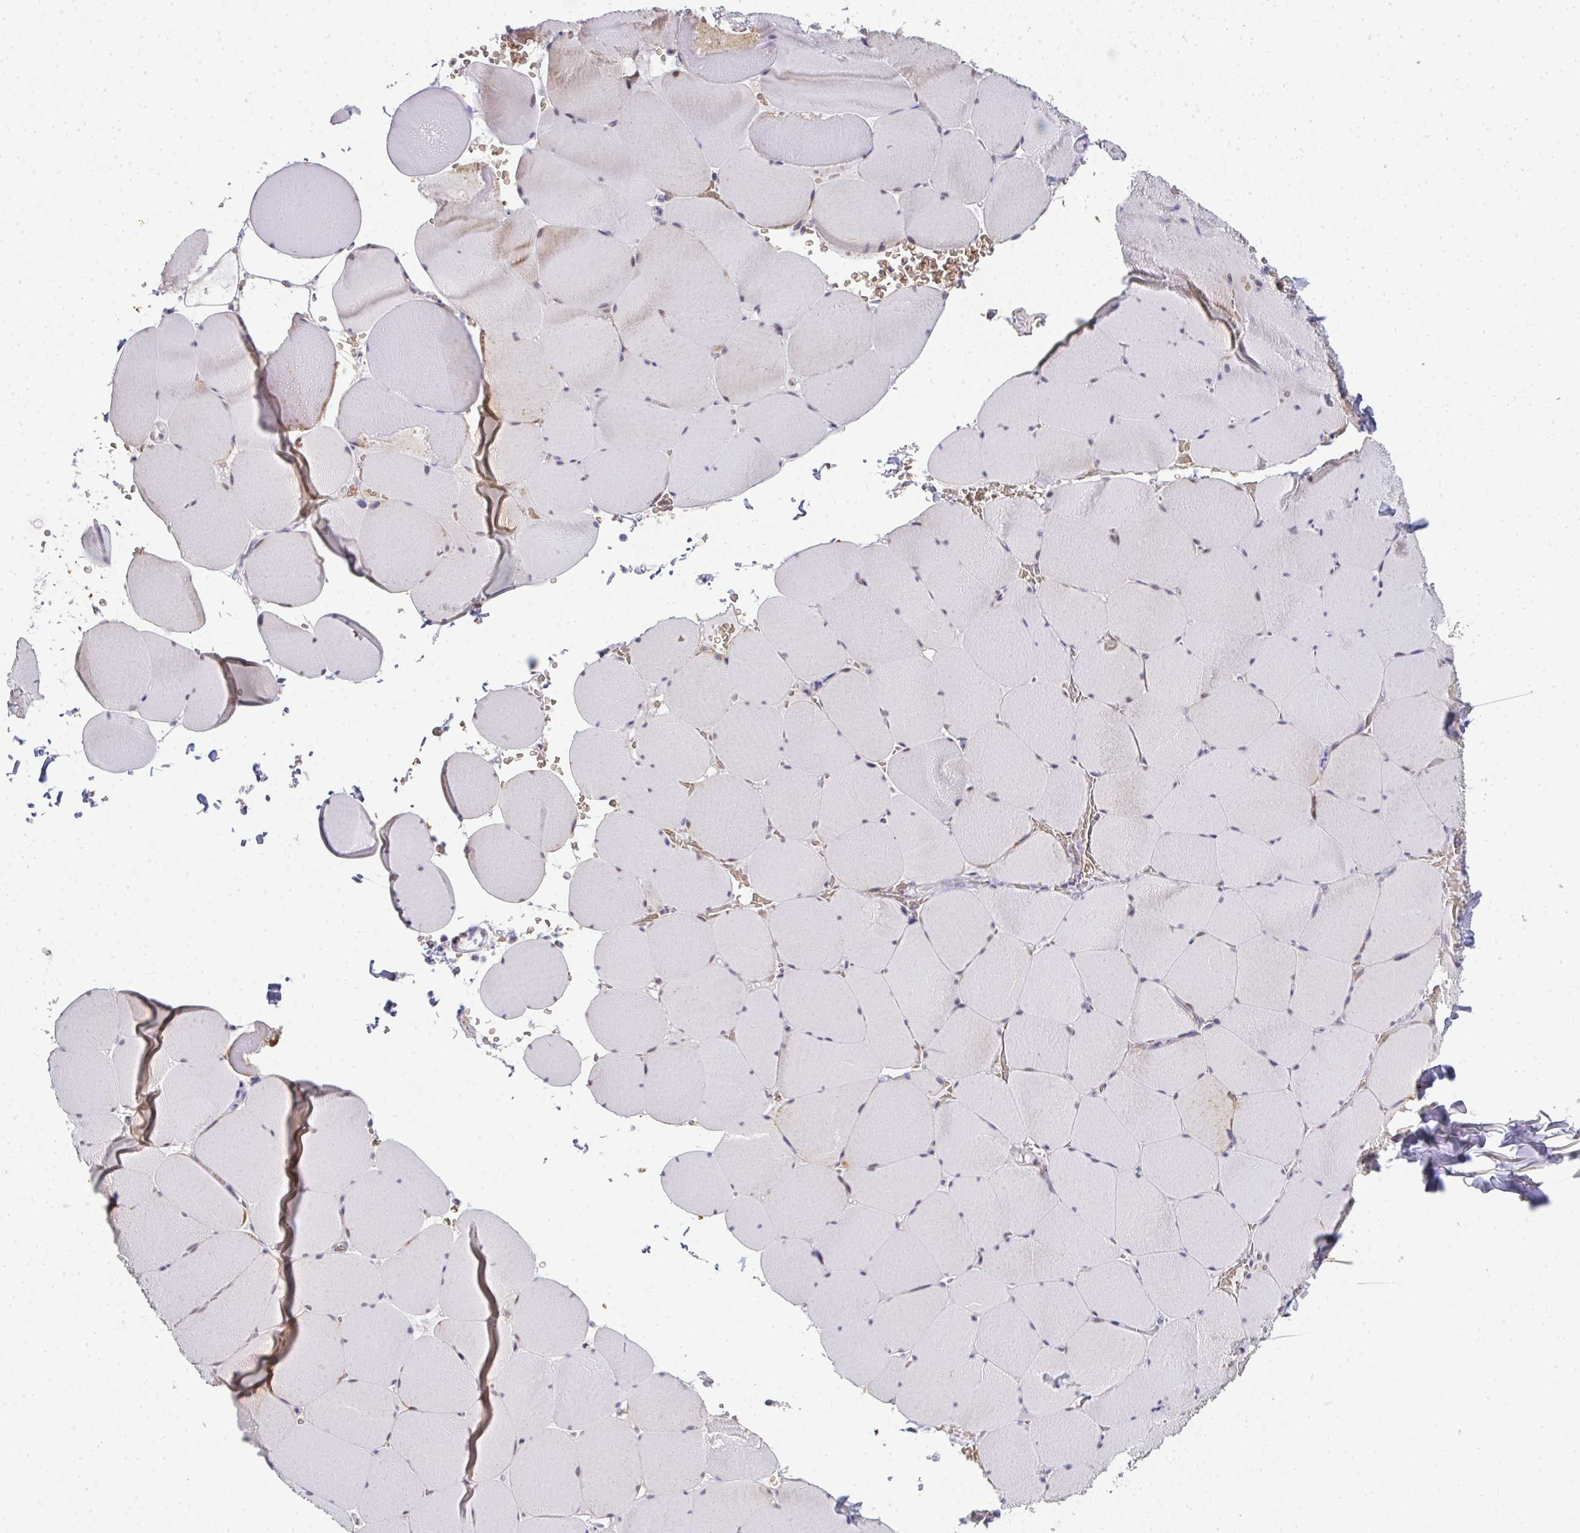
{"staining": {"intensity": "weak", "quantity": "<25%", "location": "nuclear"}, "tissue": "skeletal muscle", "cell_type": "Myocytes", "image_type": "normal", "snomed": [{"axis": "morphology", "description": "Normal tissue, NOS"}, {"axis": "topography", "description": "Skeletal muscle"}, {"axis": "topography", "description": "Head-Neck"}], "caption": "Skeletal muscle stained for a protein using IHC displays no staining myocytes.", "gene": "TNMD", "patient": {"sex": "male", "age": 66}}